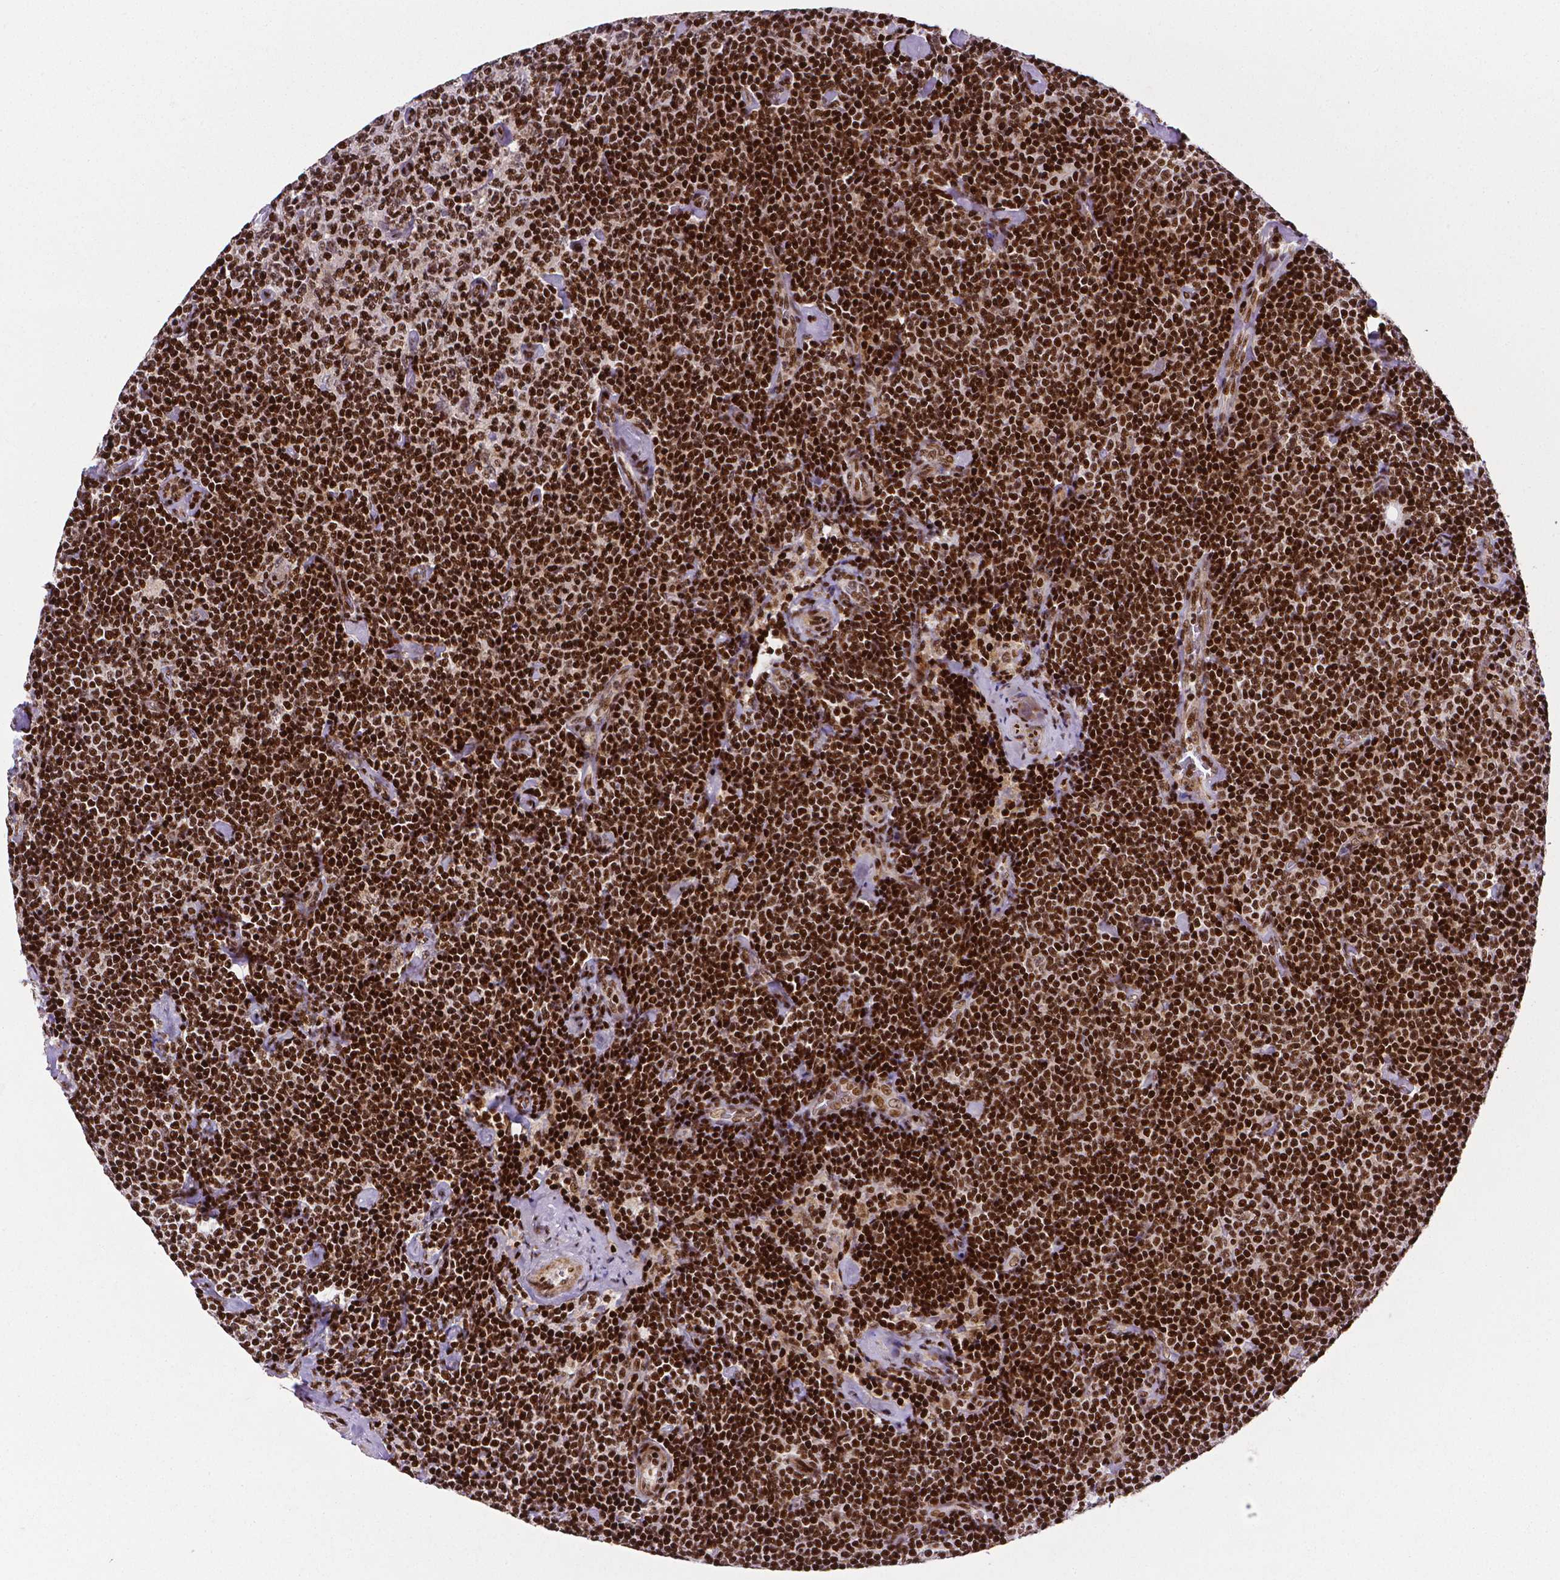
{"staining": {"intensity": "strong", "quantity": ">75%", "location": "nuclear"}, "tissue": "lymphoma", "cell_type": "Tumor cells", "image_type": "cancer", "snomed": [{"axis": "morphology", "description": "Malignant lymphoma, non-Hodgkin's type, Low grade"}, {"axis": "topography", "description": "Lymph node"}], "caption": "An immunohistochemistry (IHC) photomicrograph of tumor tissue is shown. Protein staining in brown highlights strong nuclear positivity in low-grade malignant lymphoma, non-Hodgkin's type within tumor cells. (brown staining indicates protein expression, while blue staining denotes nuclei).", "gene": "CTCF", "patient": {"sex": "male", "age": 81}}